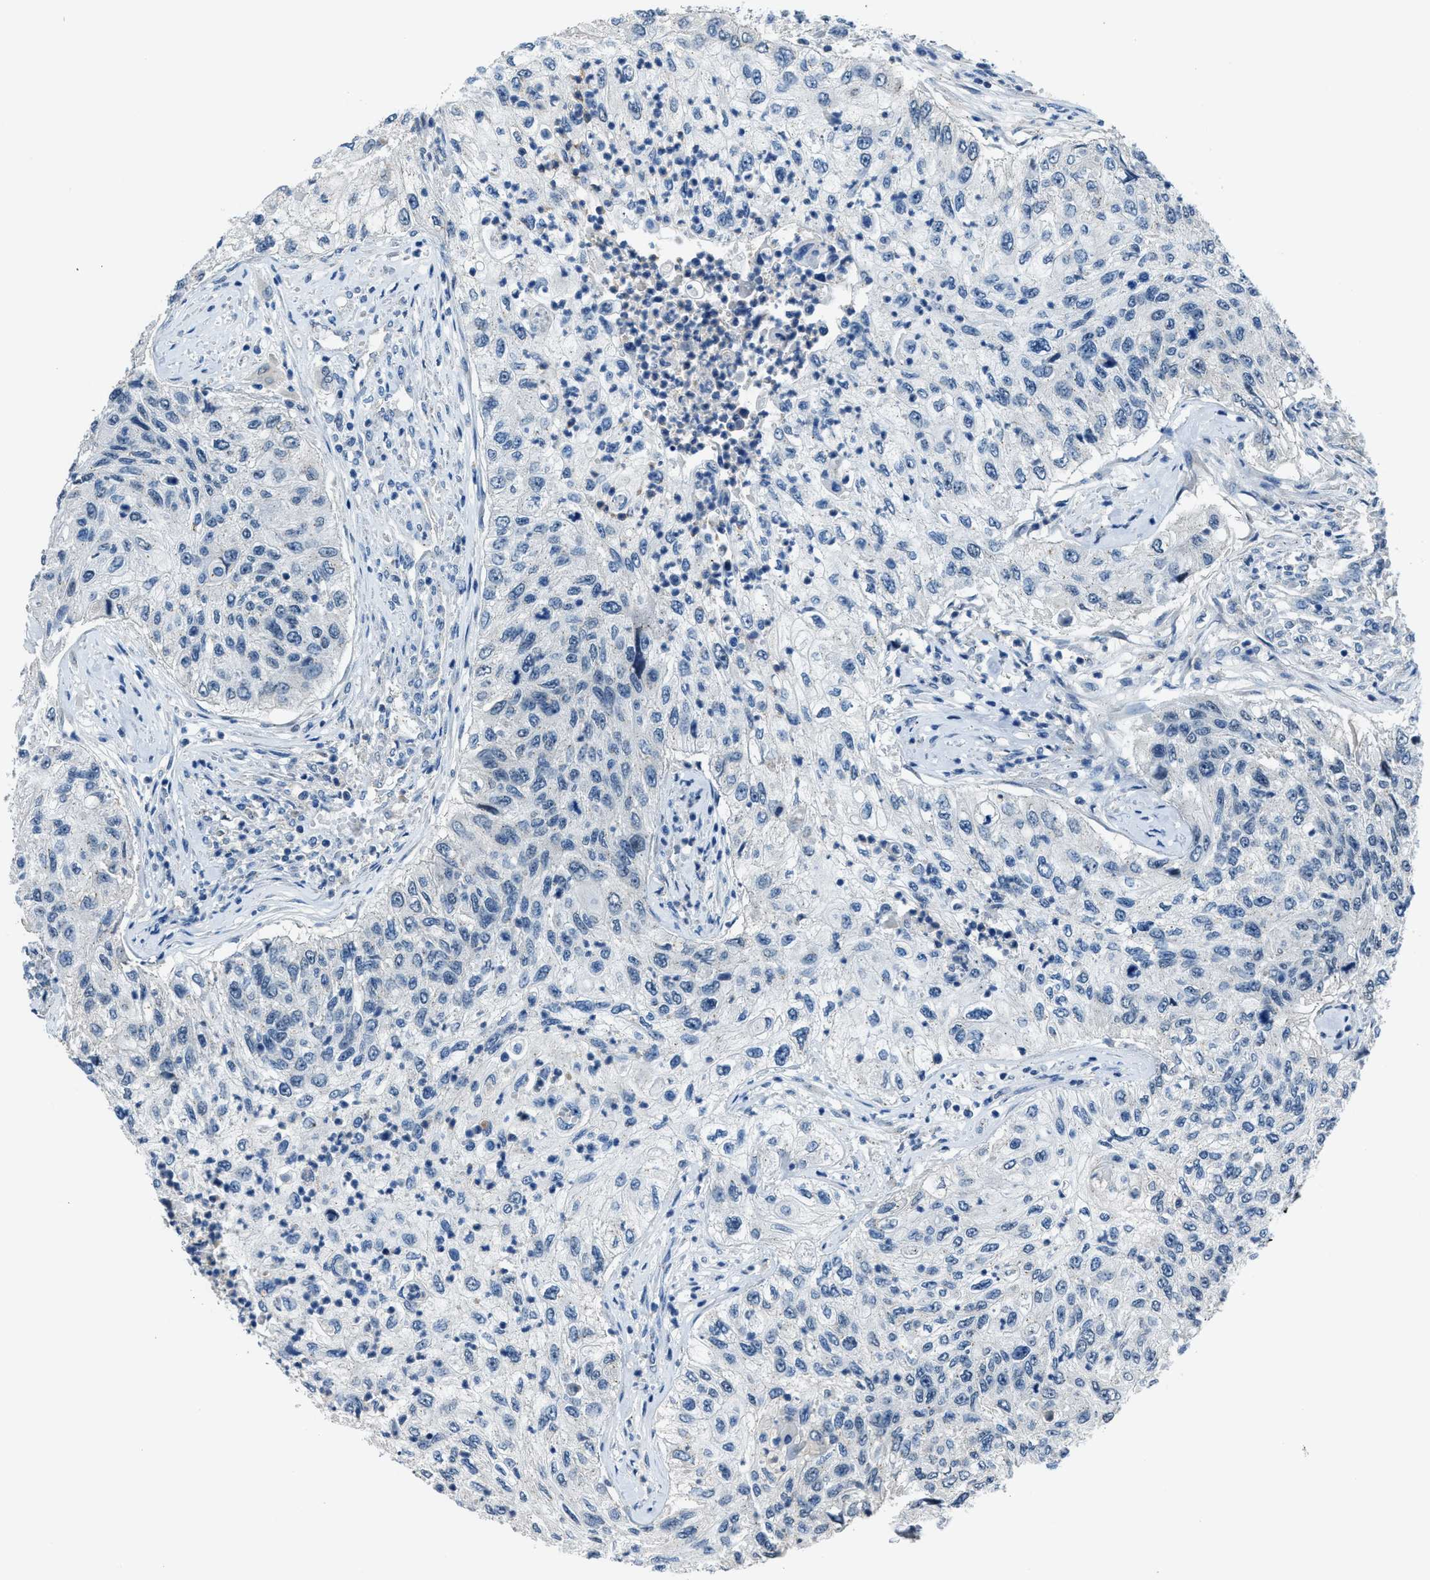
{"staining": {"intensity": "negative", "quantity": "none", "location": "none"}, "tissue": "urothelial cancer", "cell_type": "Tumor cells", "image_type": "cancer", "snomed": [{"axis": "morphology", "description": "Urothelial carcinoma, High grade"}, {"axis": "topography", "description": "Urinary bladder"}], "caption": "Tumor cells show no significant expression in urothelial cancer.", "gene": "DUSP19", "patient": {"sex": "female", "age": 60}}